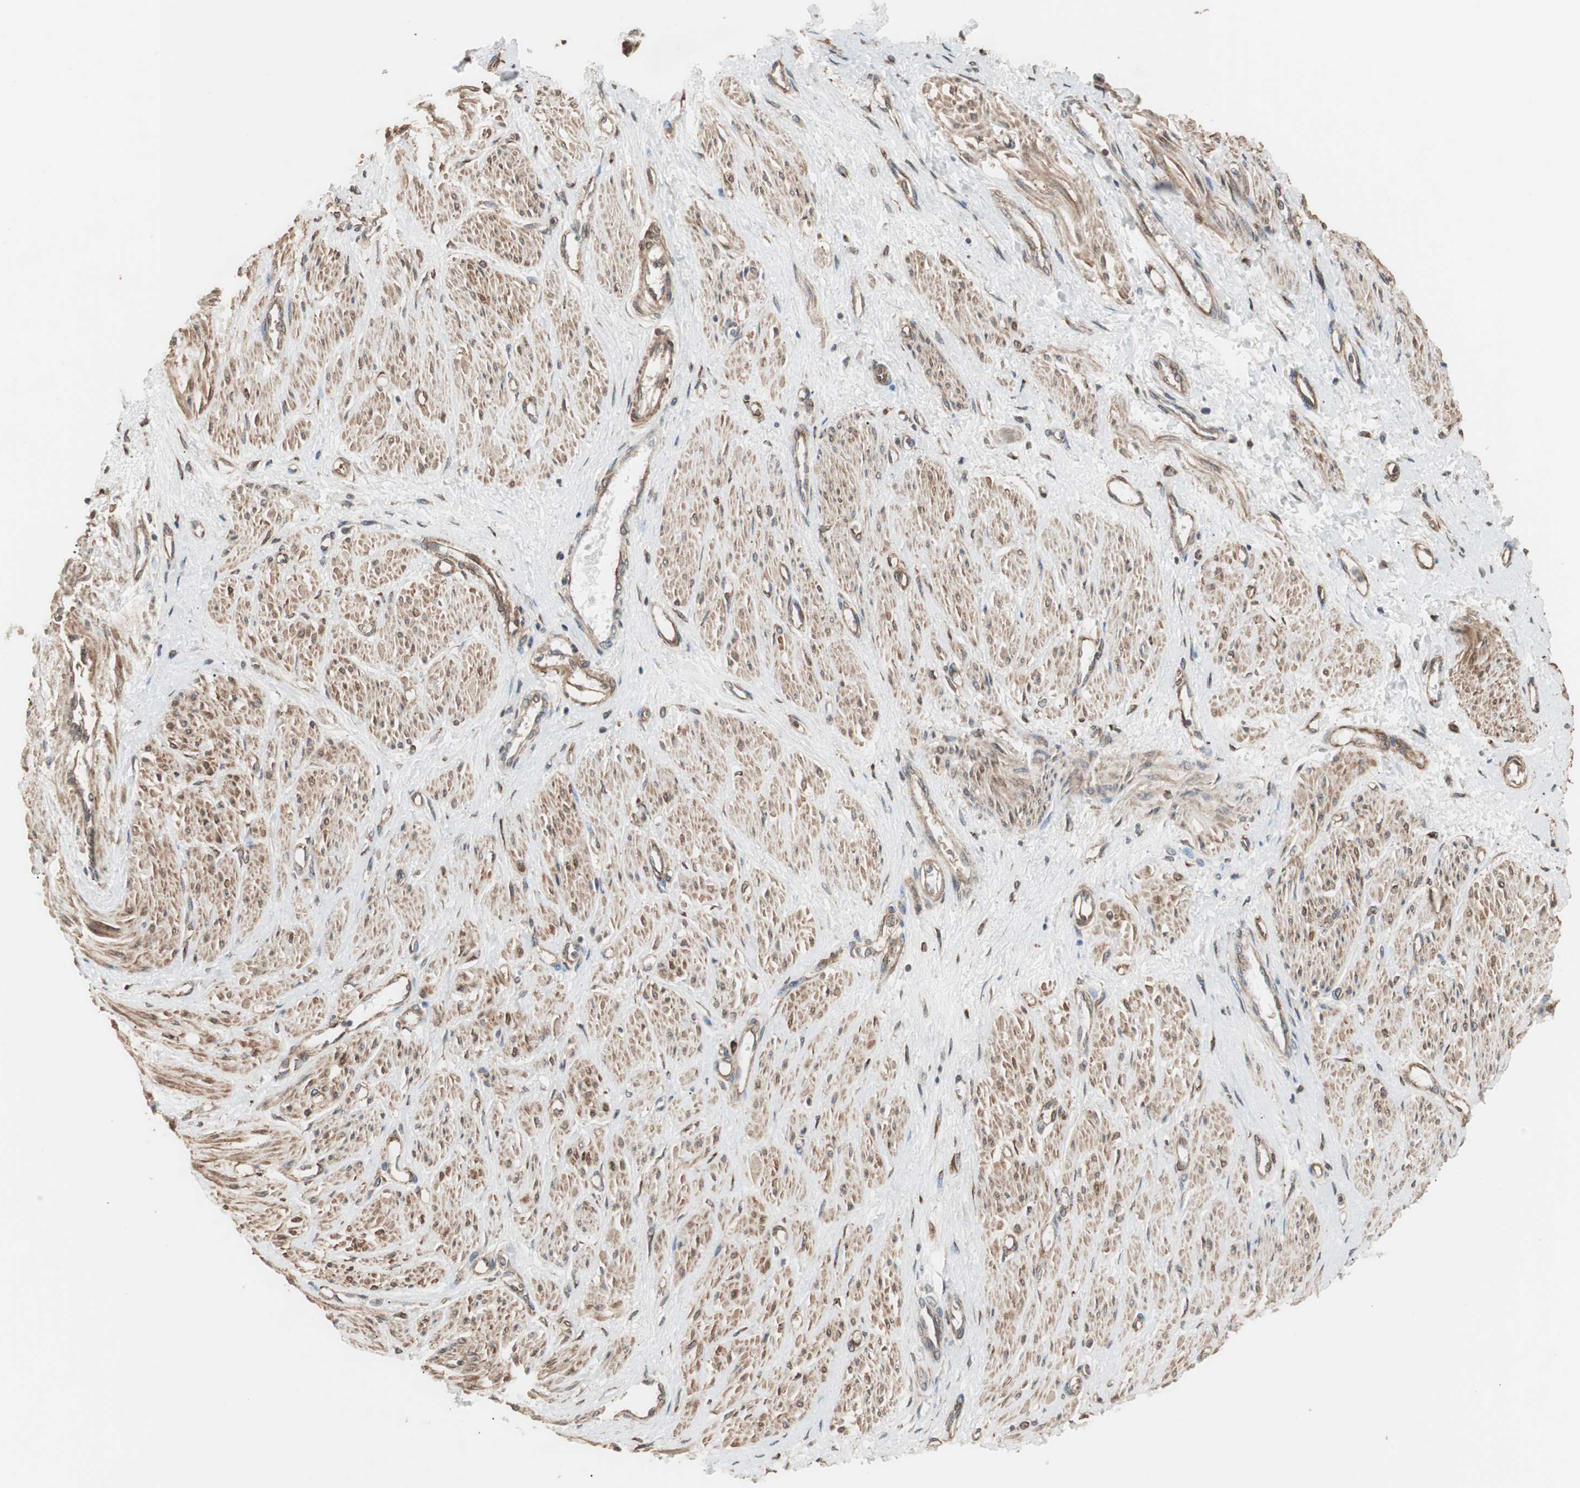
{"staining": {"intensity": "moderate", "quantity": ">75%", "location": "cytoplasmic/membranous"}, "tissue": "smooth muscle", "cell_type": "Smooth muscle cells", "image_type": "normal", "snomed": [{"axis": "morphology", "description": "Normal tissue, NOS"}, {"axis": "topography", "description": "Smooth muscle"}, {"axis": "topography", "description": "Uterus"}], "caption": "A brown stain highlights moderate cytoplasmic/membranous expression of a protein in smooth muscle cells of benign human smooth muscle. (DAB IHC, brown staining for protein, blue staining for nuclei).", "gene": "LZTS1", "patient": {"sex": "female", "age": 39}}